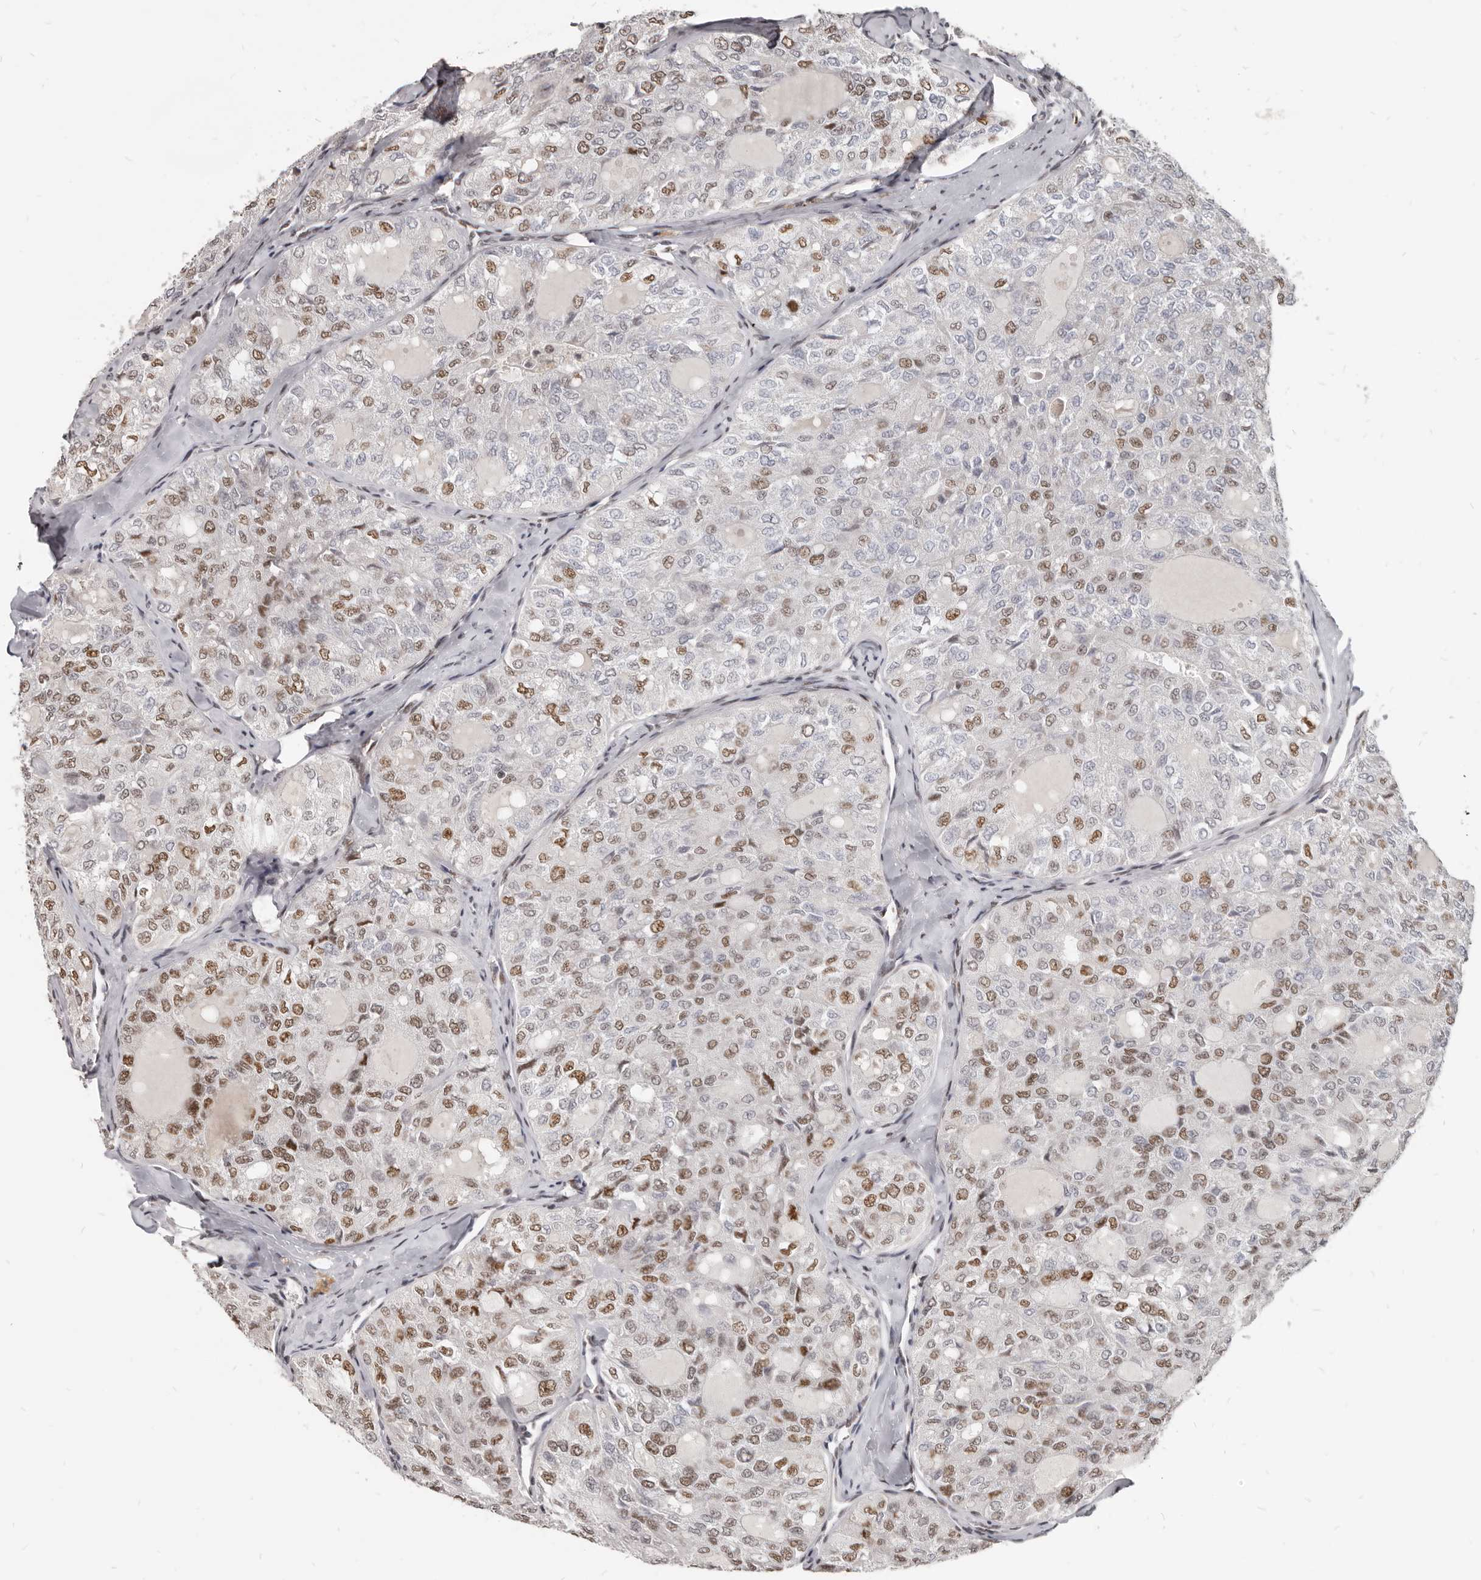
{"staining": {"intensity": "moderate", "quantity": "25%-75%", "location": "nuclear"}, "tissue": "thyroid cancer", "cell_type": "Tumor cells", "image_type": "cancer", "snomed": [{"axis": "morphology", "description": "Follicular adenoma carcinoma, NOS"}, {"axis": "topography", "description": "Thyroid gland"}], "caption": "DAB immunohistochemical staining of human thyroid follicular adenoma carcinoma exhibits moderate nuclear protein positivity in approximately 25%-75% of tumor cells.", "gene": "ATF5", "patient": {"sex": "male", "age": 75}}